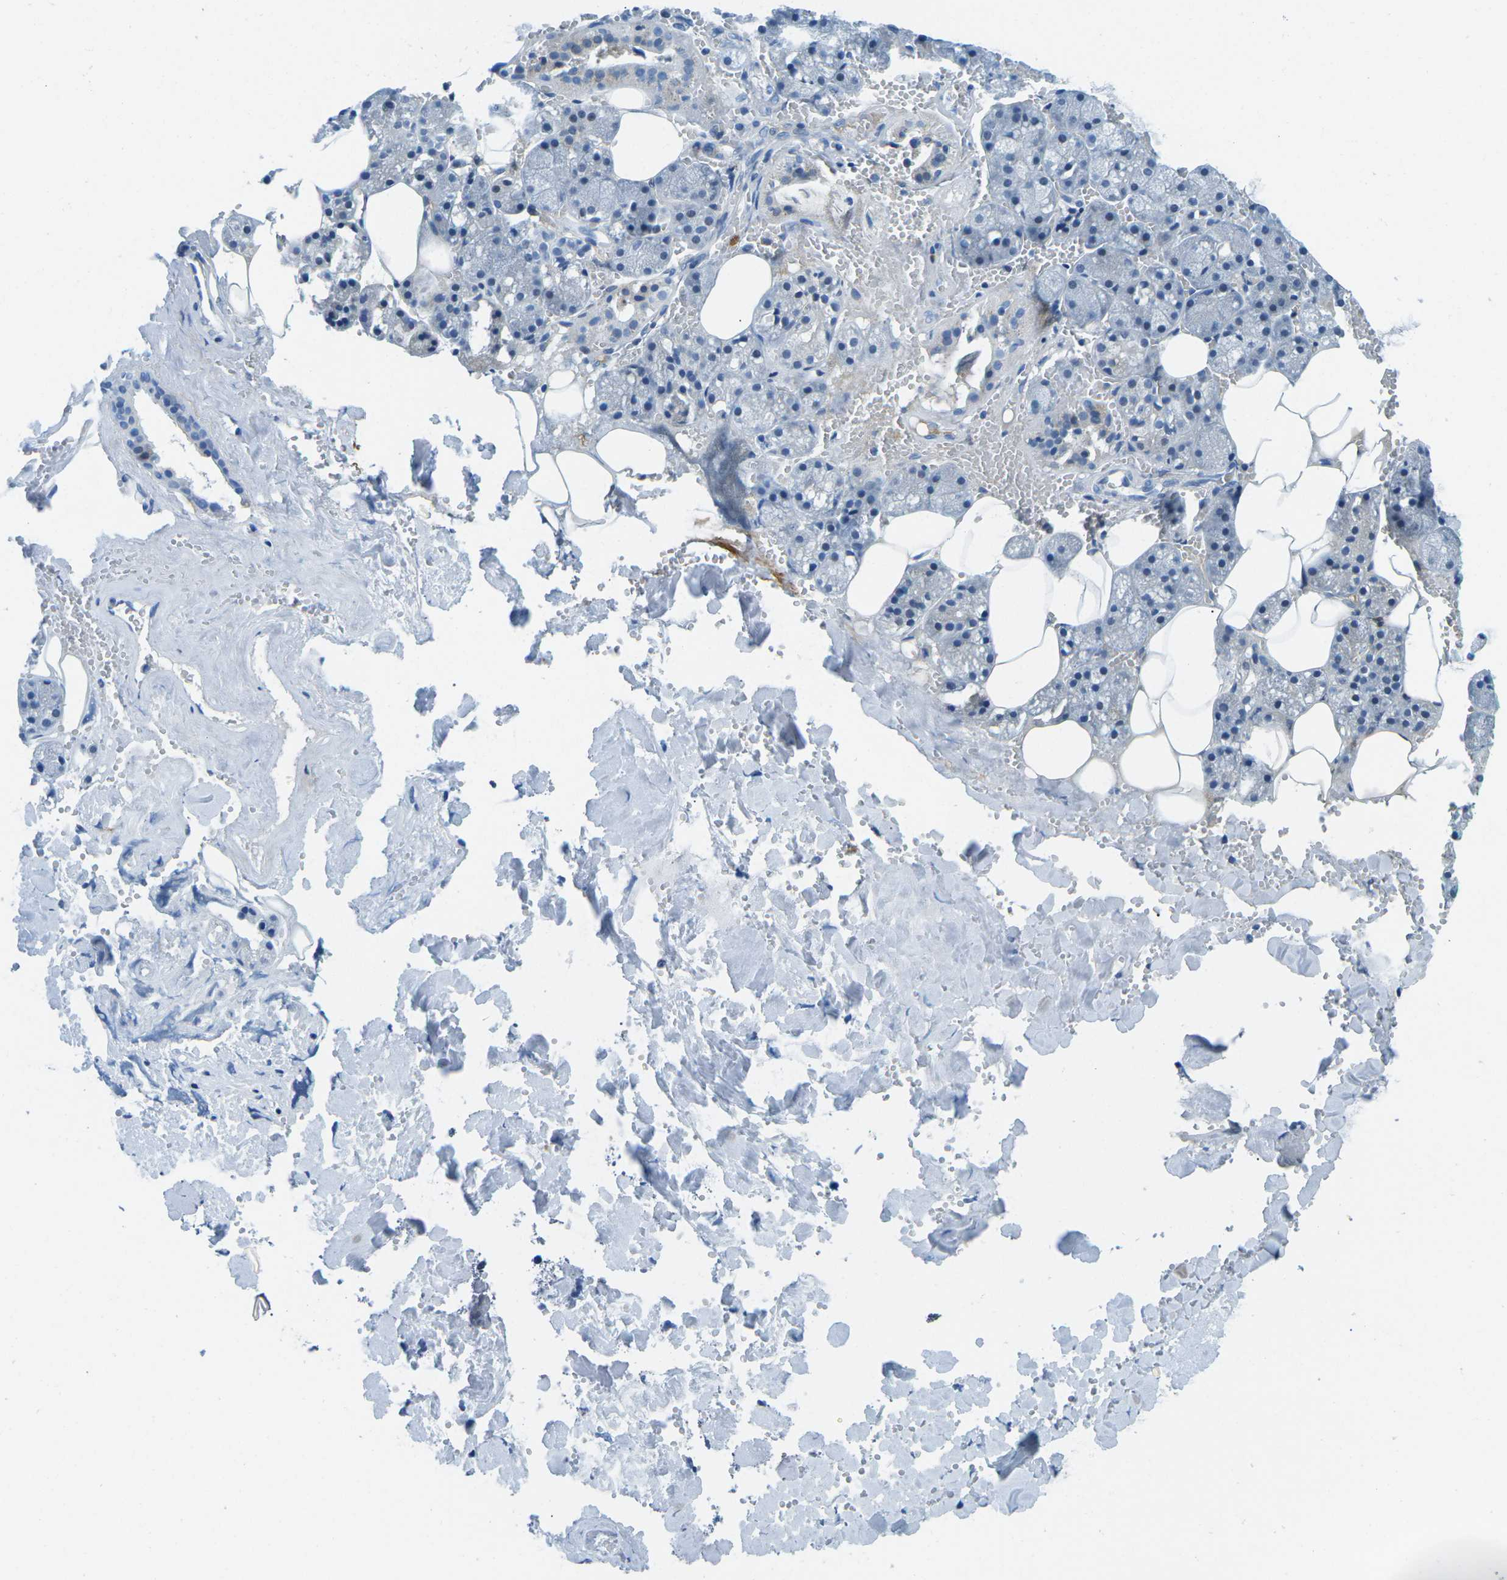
{"staining": {"intensity": "negative", "quantity": "none", "location": "none"}, "tissue": "salivary gland", "cell_type": "Glandular cells", "image_type": "normal", "snomed": [{"axis": "morphology", "description": "Normal tissue, NOS"}, {"axis": "topography", "description": "Salivary gland"}], "caption": "This is a histopathology image of immunohistochemistry (IHC) staining of benign salivary gland, which shows no positivity in glandular cells. Brightfield microscopy of immunohistochemistry stained with DAB (brown) and hematoxylin (blue), captured at high magnification.", "gene": "CFB", "patient": {"sex": "male", "age": 62}}